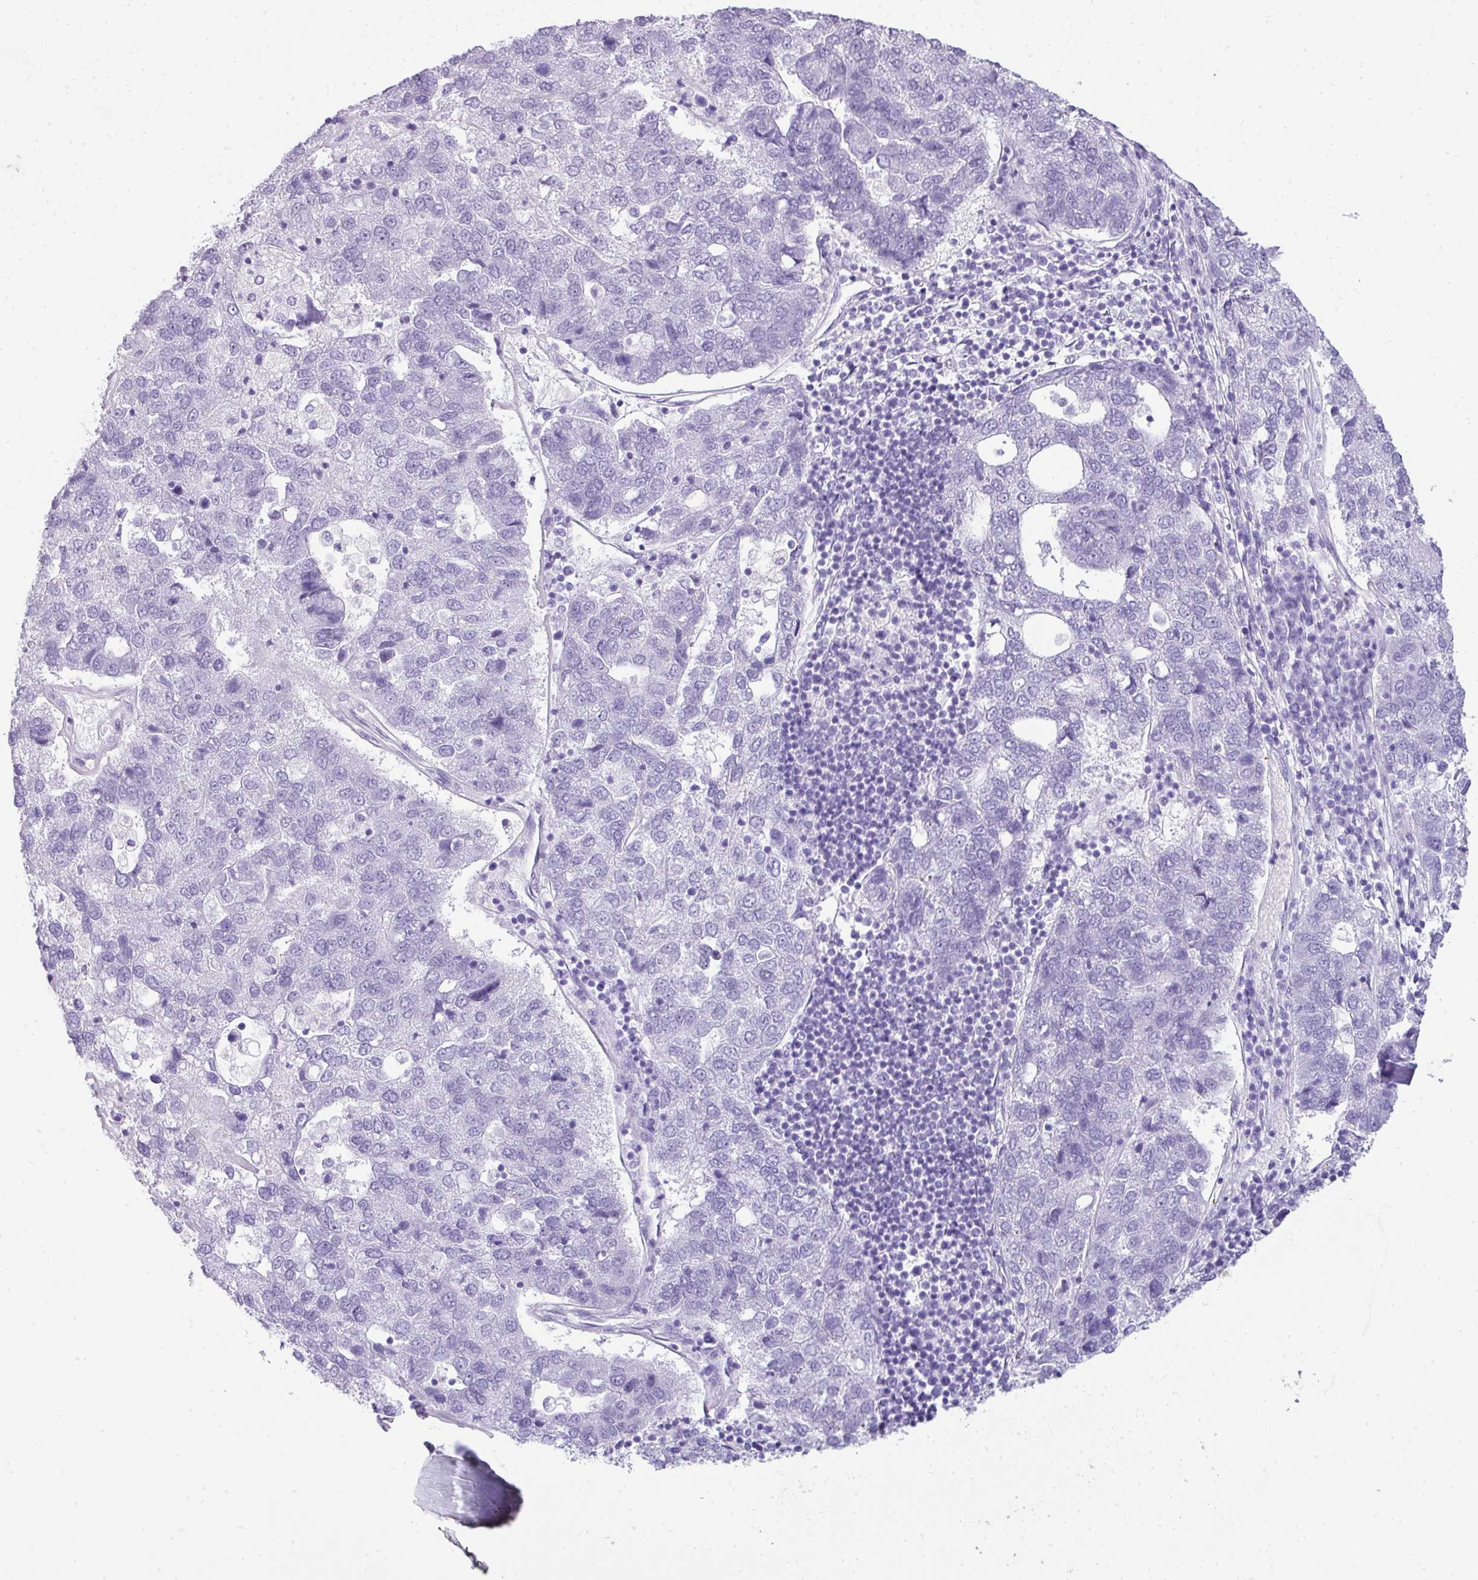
{"staining": {"intensity": "negative", "quantity": "none", "location": "none"}, "tissue": "pancreatic cancer", "cell_type": "Tumor cells", "image_type": "cancer", "snomed": [{"axis": "morphology", "description": "Adenocarcinoma, NOS"}, {"axis": "topography", "description": "Pancreas"}], "caption": "DAB immunohistochemical staining of human pancreatic cancer shows no significant positivity in tumor cells. (DAB immunohistochemistry (IHC) with hematoxylin counter stain).", "gene": "TNP1", "patient": {"sex": "female", "age": 61}}